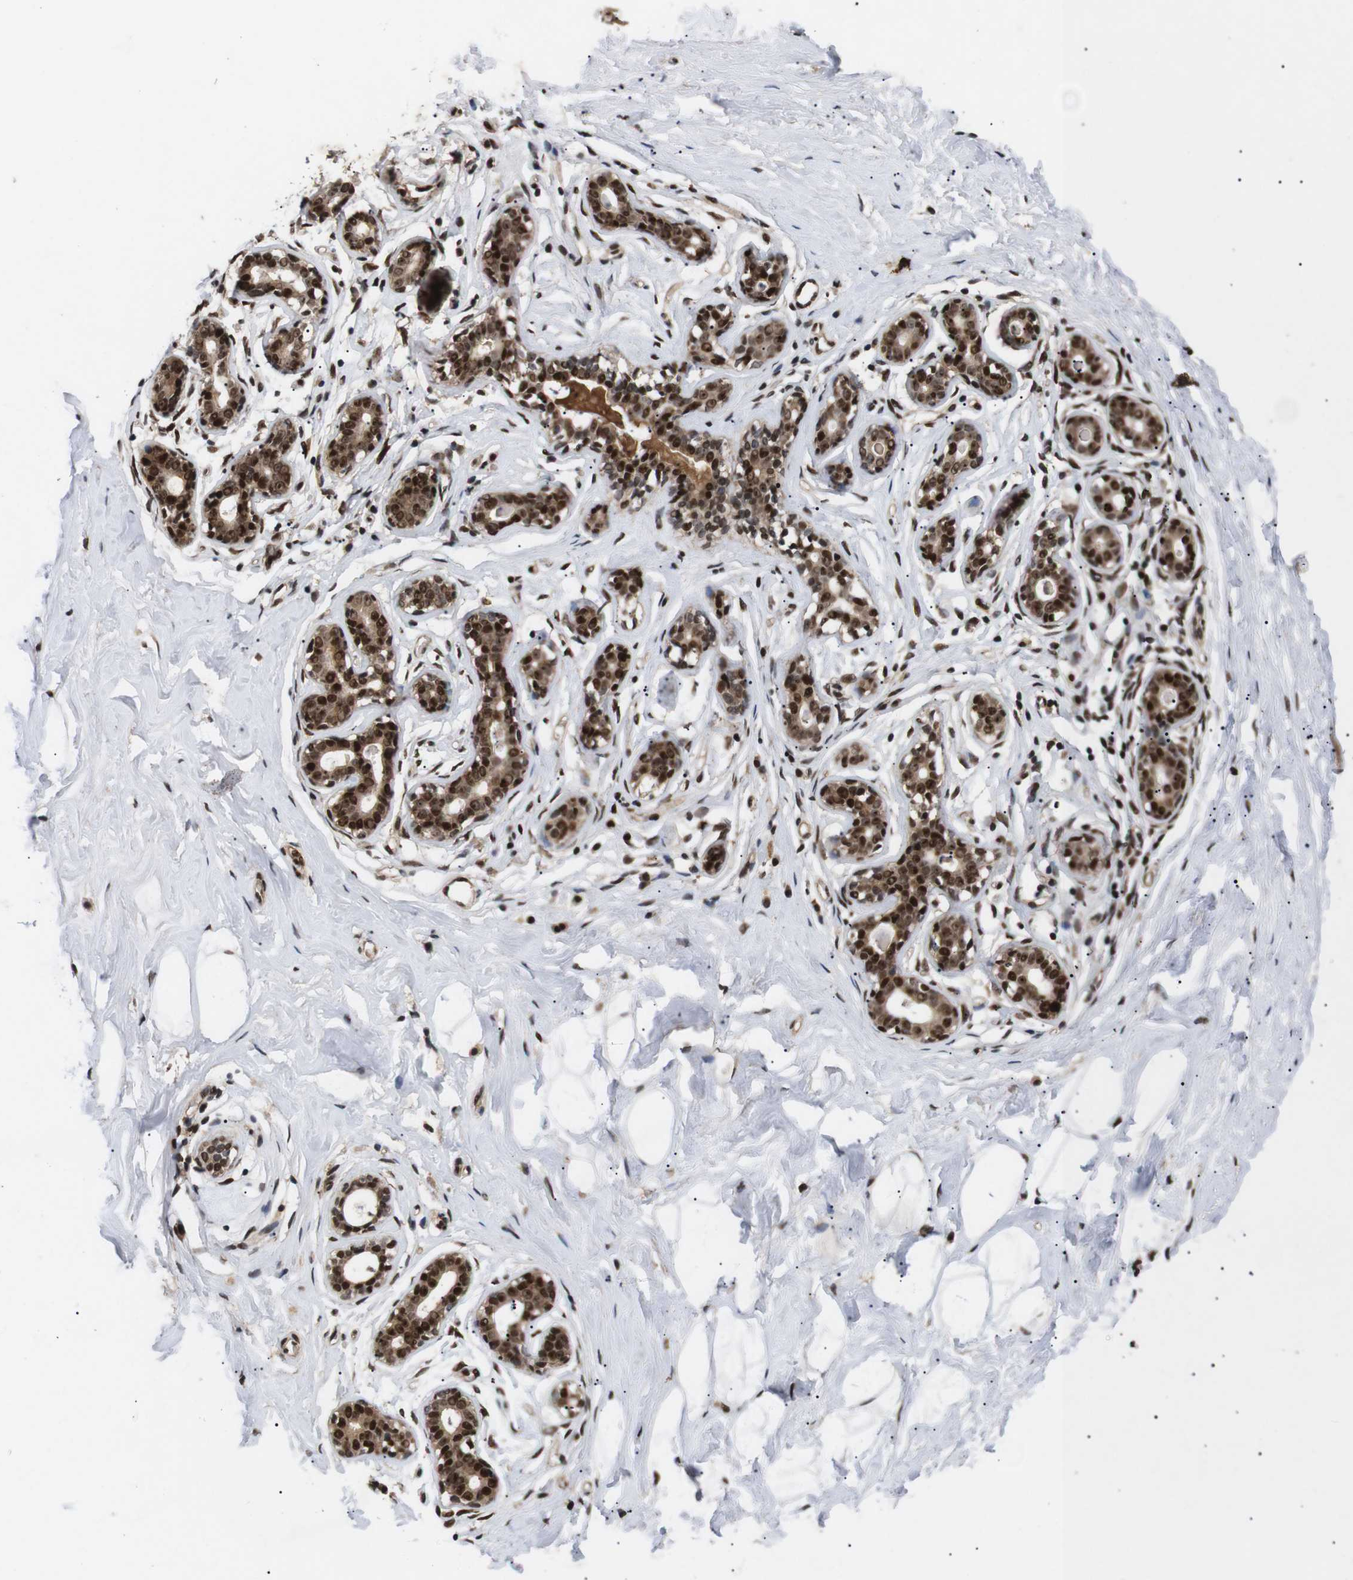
{"staining": {"intensity": "strong", "quantity": ">75%", "location": "nuclear"}, "tissue": "breast", "cell_type": "Adipocytes", "image_type": "normal", "snomed": [{"axis": "morphology", "description": "Normal tissue, NOS"}, {"axis": "topography", "description": "Breast"}], "caption": "The image displays immunohistochemical staining of normal breast. There is strong nuclear positivity is appreciated in about >75% of adipocytes. The staining is performed using DAB brown chromogen to label protein expression. The nuclei are counter-stained blue using hematoxylin.", "gene": "KIF23", "patient": {"sex": "female", "age": 23}}